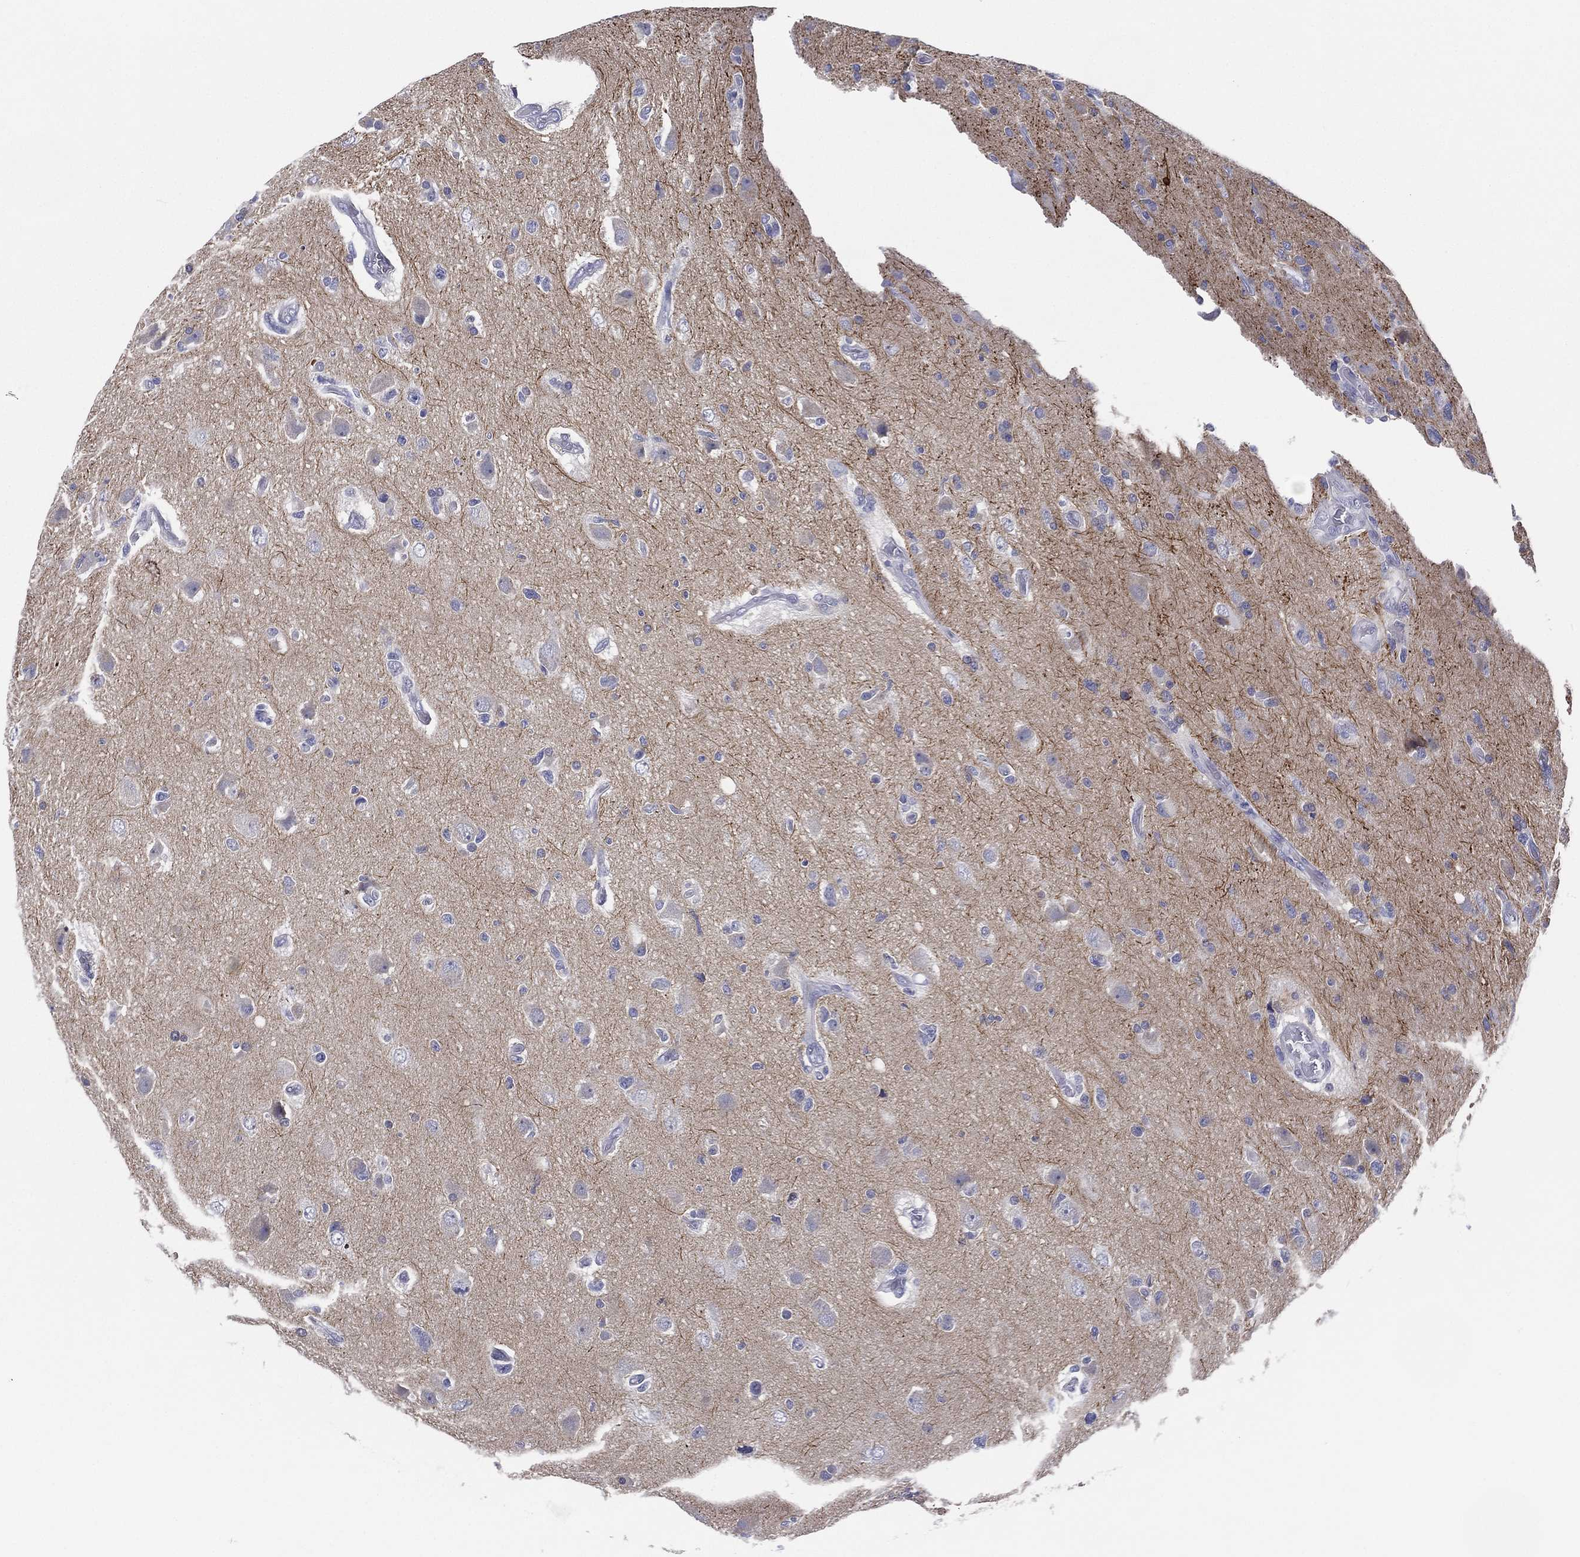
{"staining": {"intensity": "negative", "quantity": "none", "location": "none"}, "tissue": "glioma", "cell_type": "Tumor cells", "image_type": "cancer", "snomed": [{"axis": "morphology", "description": "Glioma, malignant, High grade"}, {"axis": "topography", "description": "Cerebral cortex"}], "caption": "This is a histopathology image of IHC staining of high-grade glioma (malignant), which shows no expression in tumor cells.", "gene": "SLC13A4", "patient": {"sex": "male", "age": 70}}